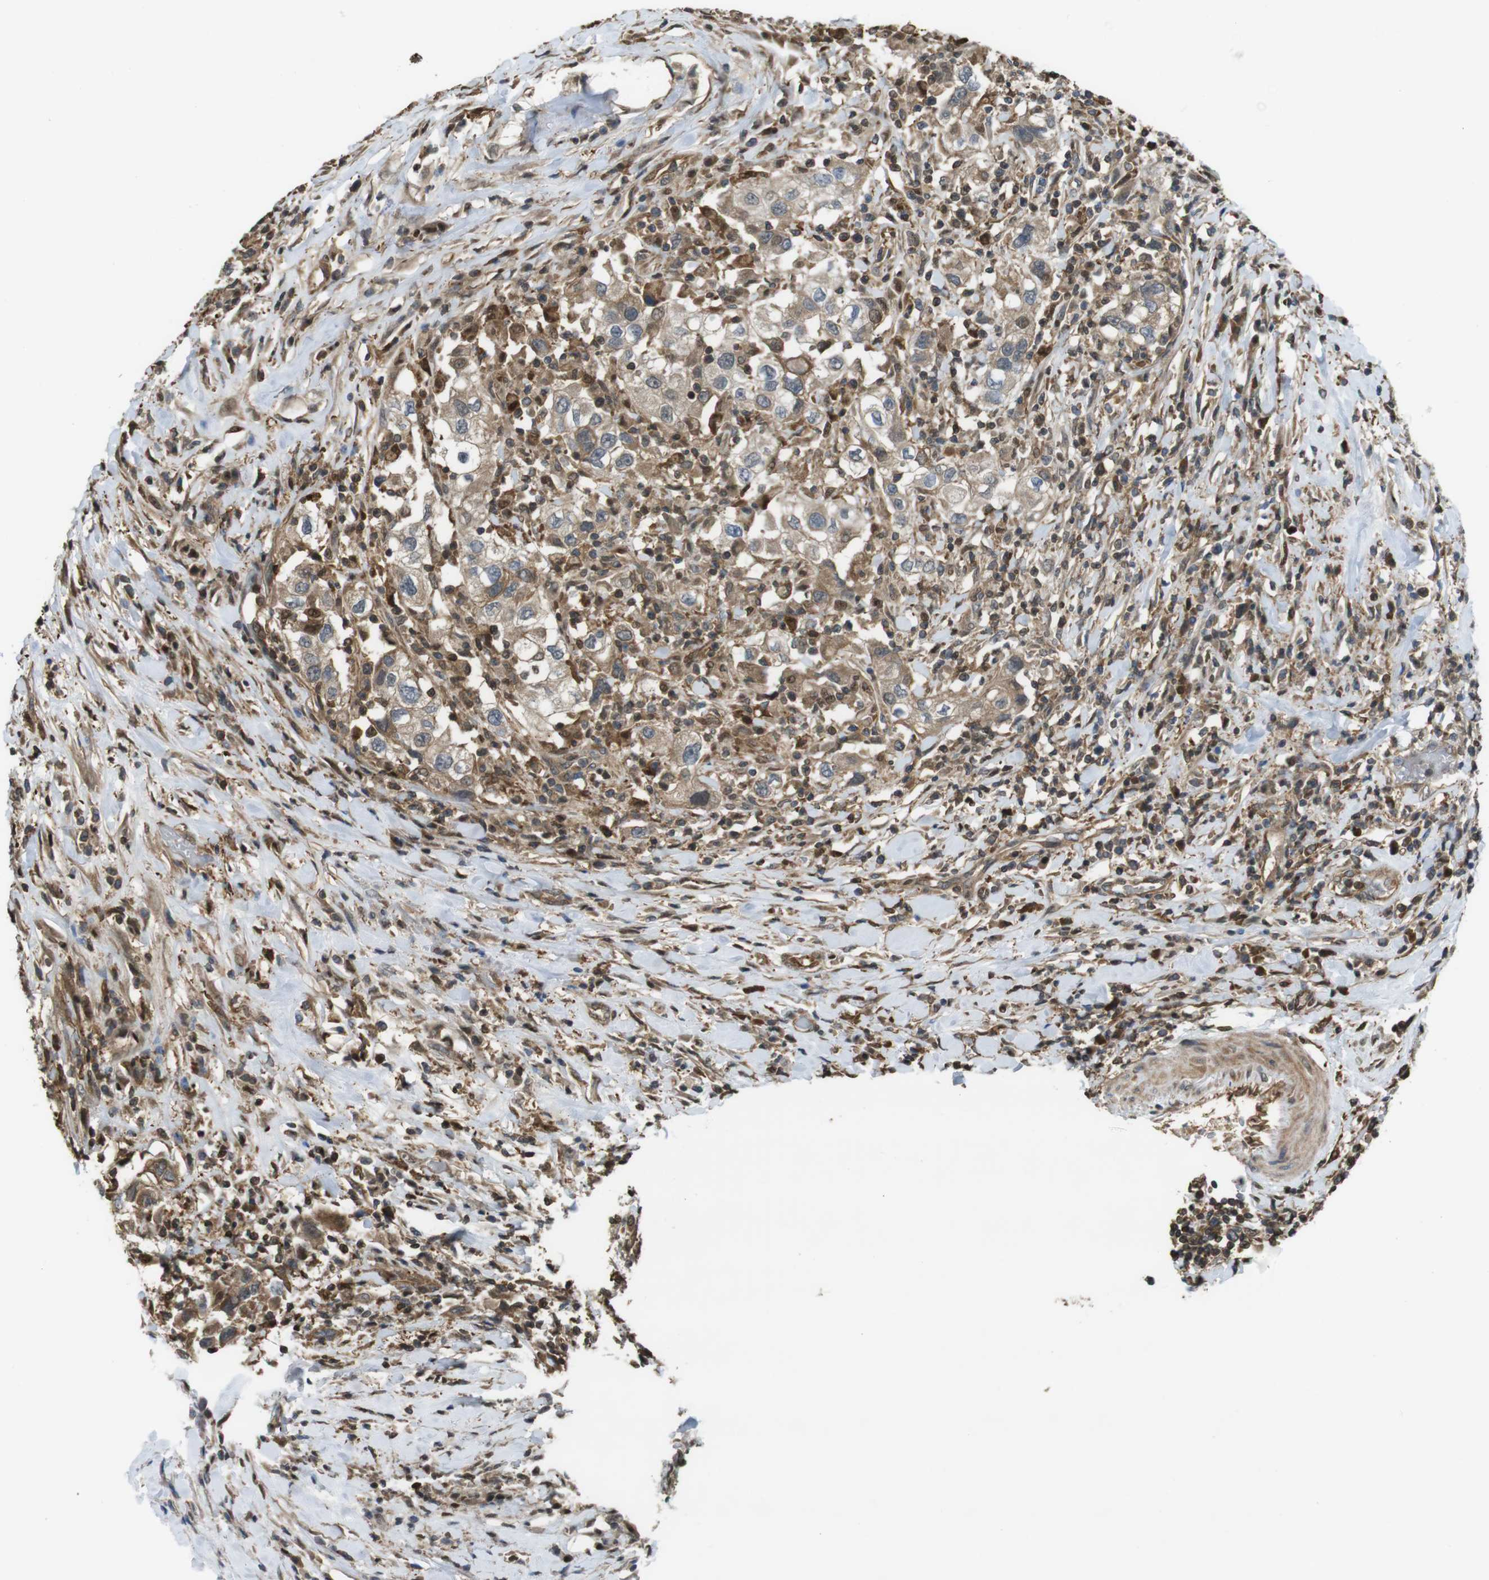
{"staining": {"intensity": "moderate", "quantity": ">75%", "location": "cytoplasmic/membranous"}, "tissue": "urothelial cancer", "cell_type": "Tumor cells", "image_type": "cancer", "snomed": [{"axis": "morphology", "description": "Urothelial carcinoma, High grade"}, {"axis": "topography", "description": "Urinary bladder"}], "caption": "IHC (DAB) staining of urothelial cancer exhibits moderate cytoplasmic/membranous protein staining in about >75% of tumor cells.", "gene": "ARHGDIA", "patient": {"sex": "female", "age": 80}}